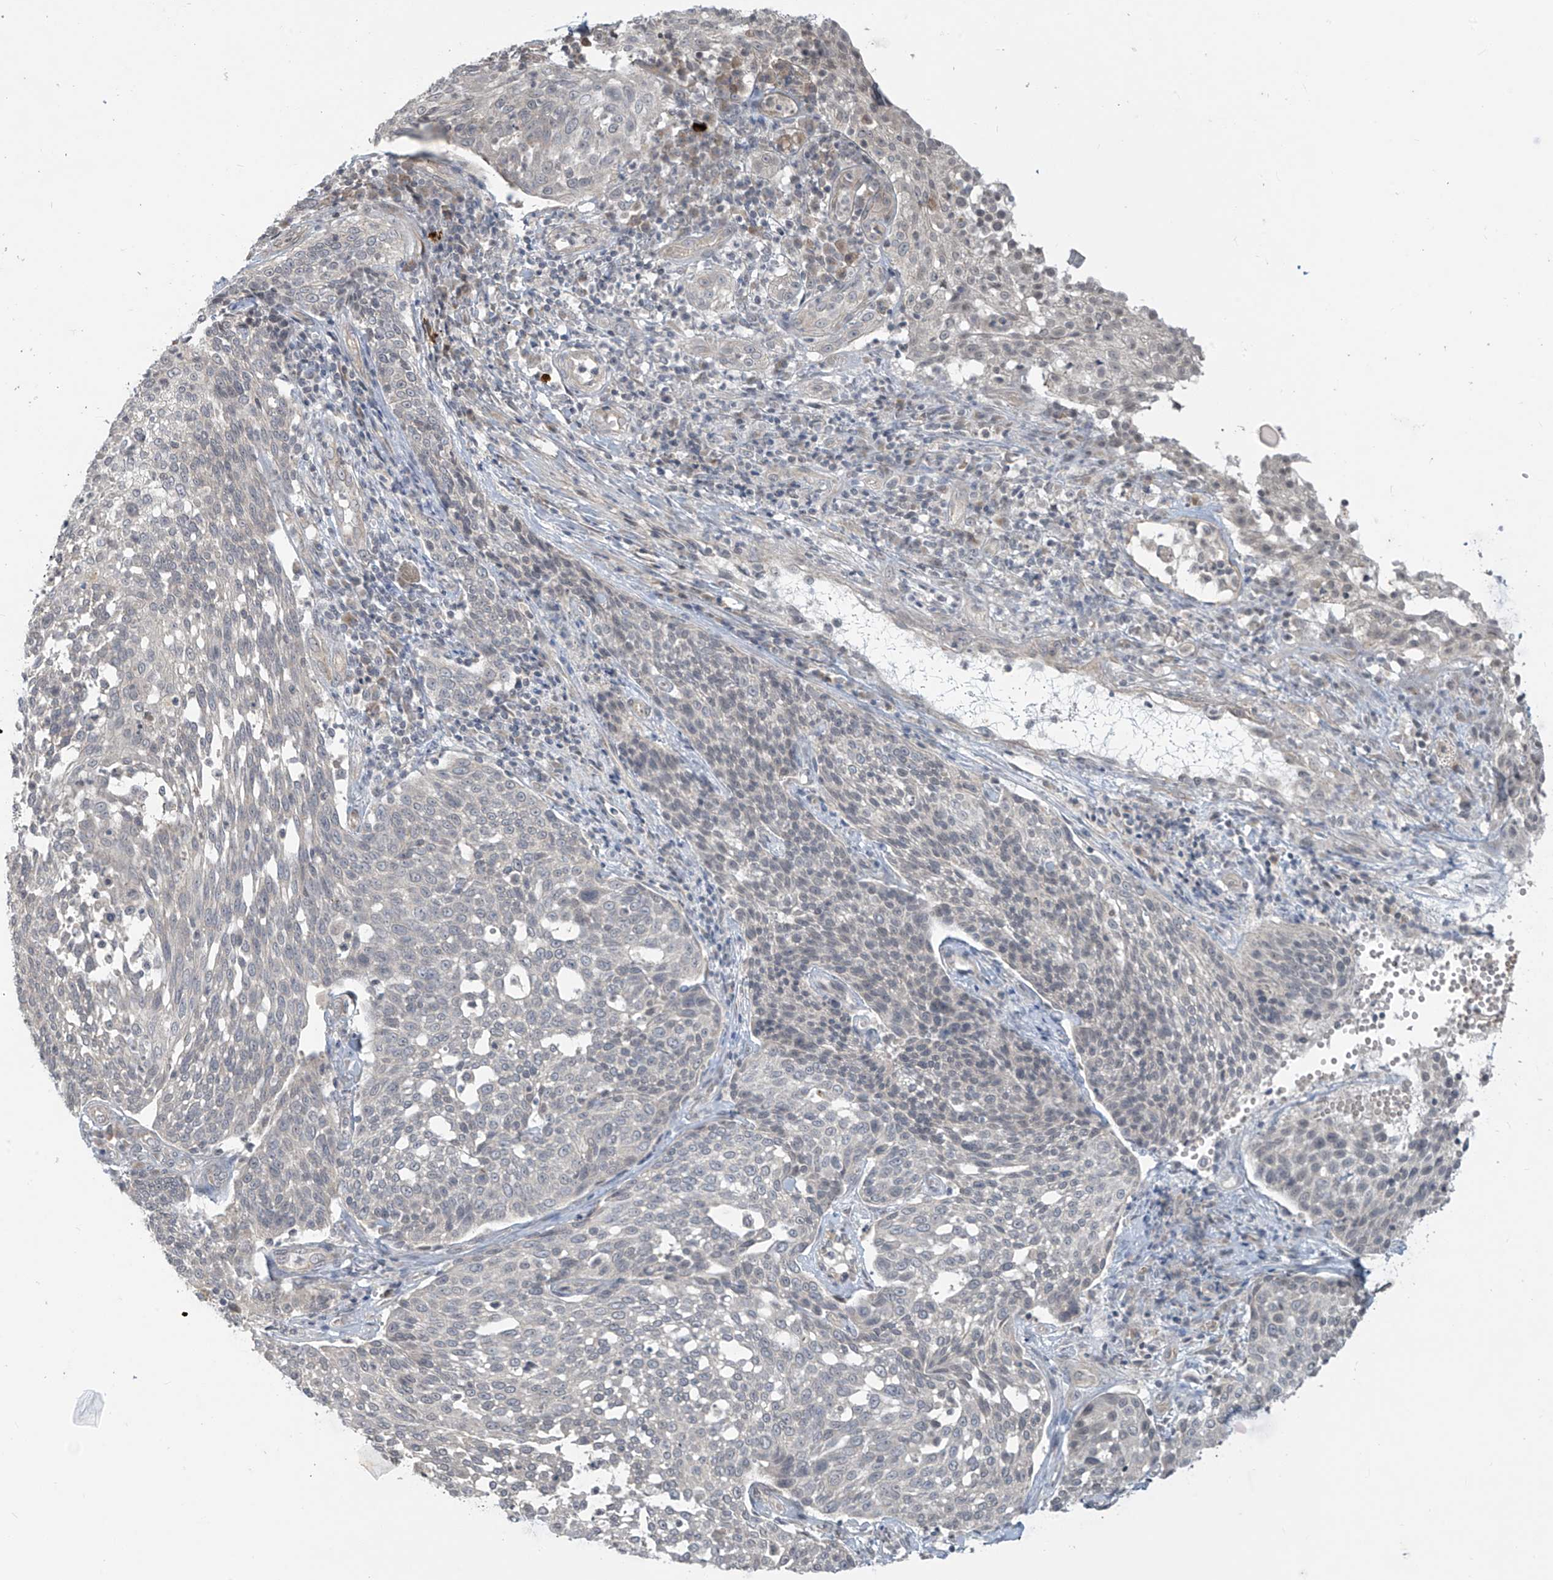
{"staining": {"intensity": "negative", "quantity": "none", "location": "none"}, "tissue": "cervical cancer", "cell_type": "Tumor cells", "image_type": "cancer", "snomed": [{"axis": "morphology", "description": "Squamous cell carcinoma, NOS"}, {"axis": "topography", "description": "Cervix"}], "caption": "Cervical cancer stained for a protein using immunohistochemistry (IHC) shows no staining tumor cells.", "gene": "DGKQ", "patient": {"sex": "female", "age": 34}}